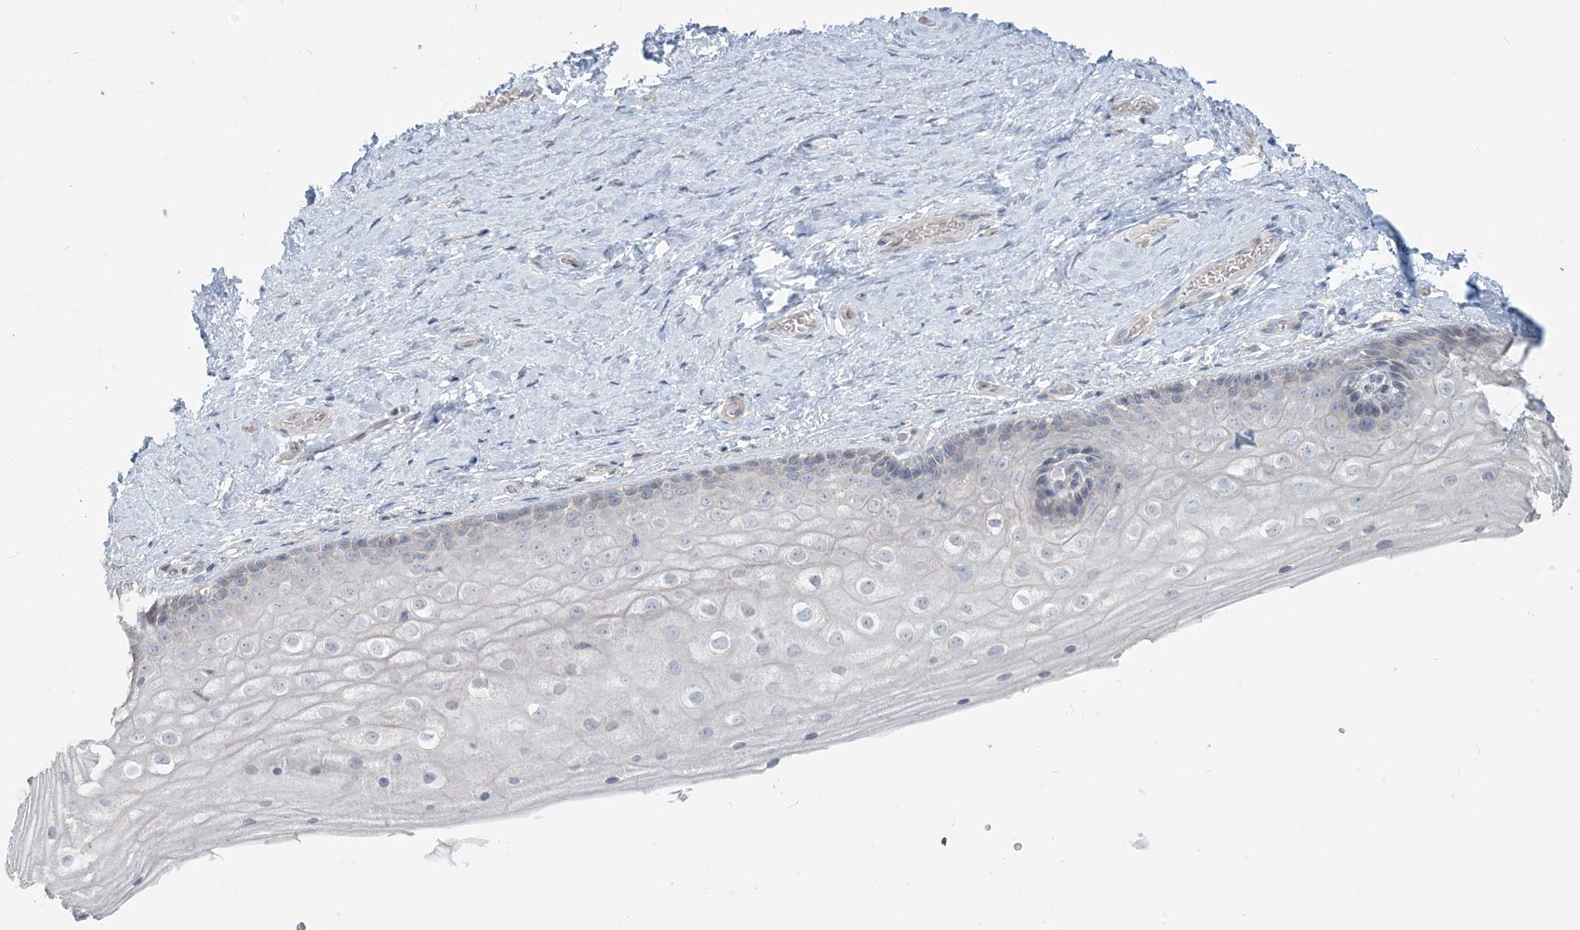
{"staining": {"intensity": "negative", "quantity": "none", "location": "none"}, "tissue": "vagina", "cell_type": "Squamous epithelial cells", "image_type": "normal", "snomed": [{"axis": "morphology", "description": "Normal tissue, NOS"}, {"axis": "topography", "description": "Vagina"}], "caption": "Immunohistochemistry (IHC) of benign vagina demonstrates no expression in squamous epithelial cells.", "gene": "NPHS2", "patient": {"sex": "female", "age": 46}}